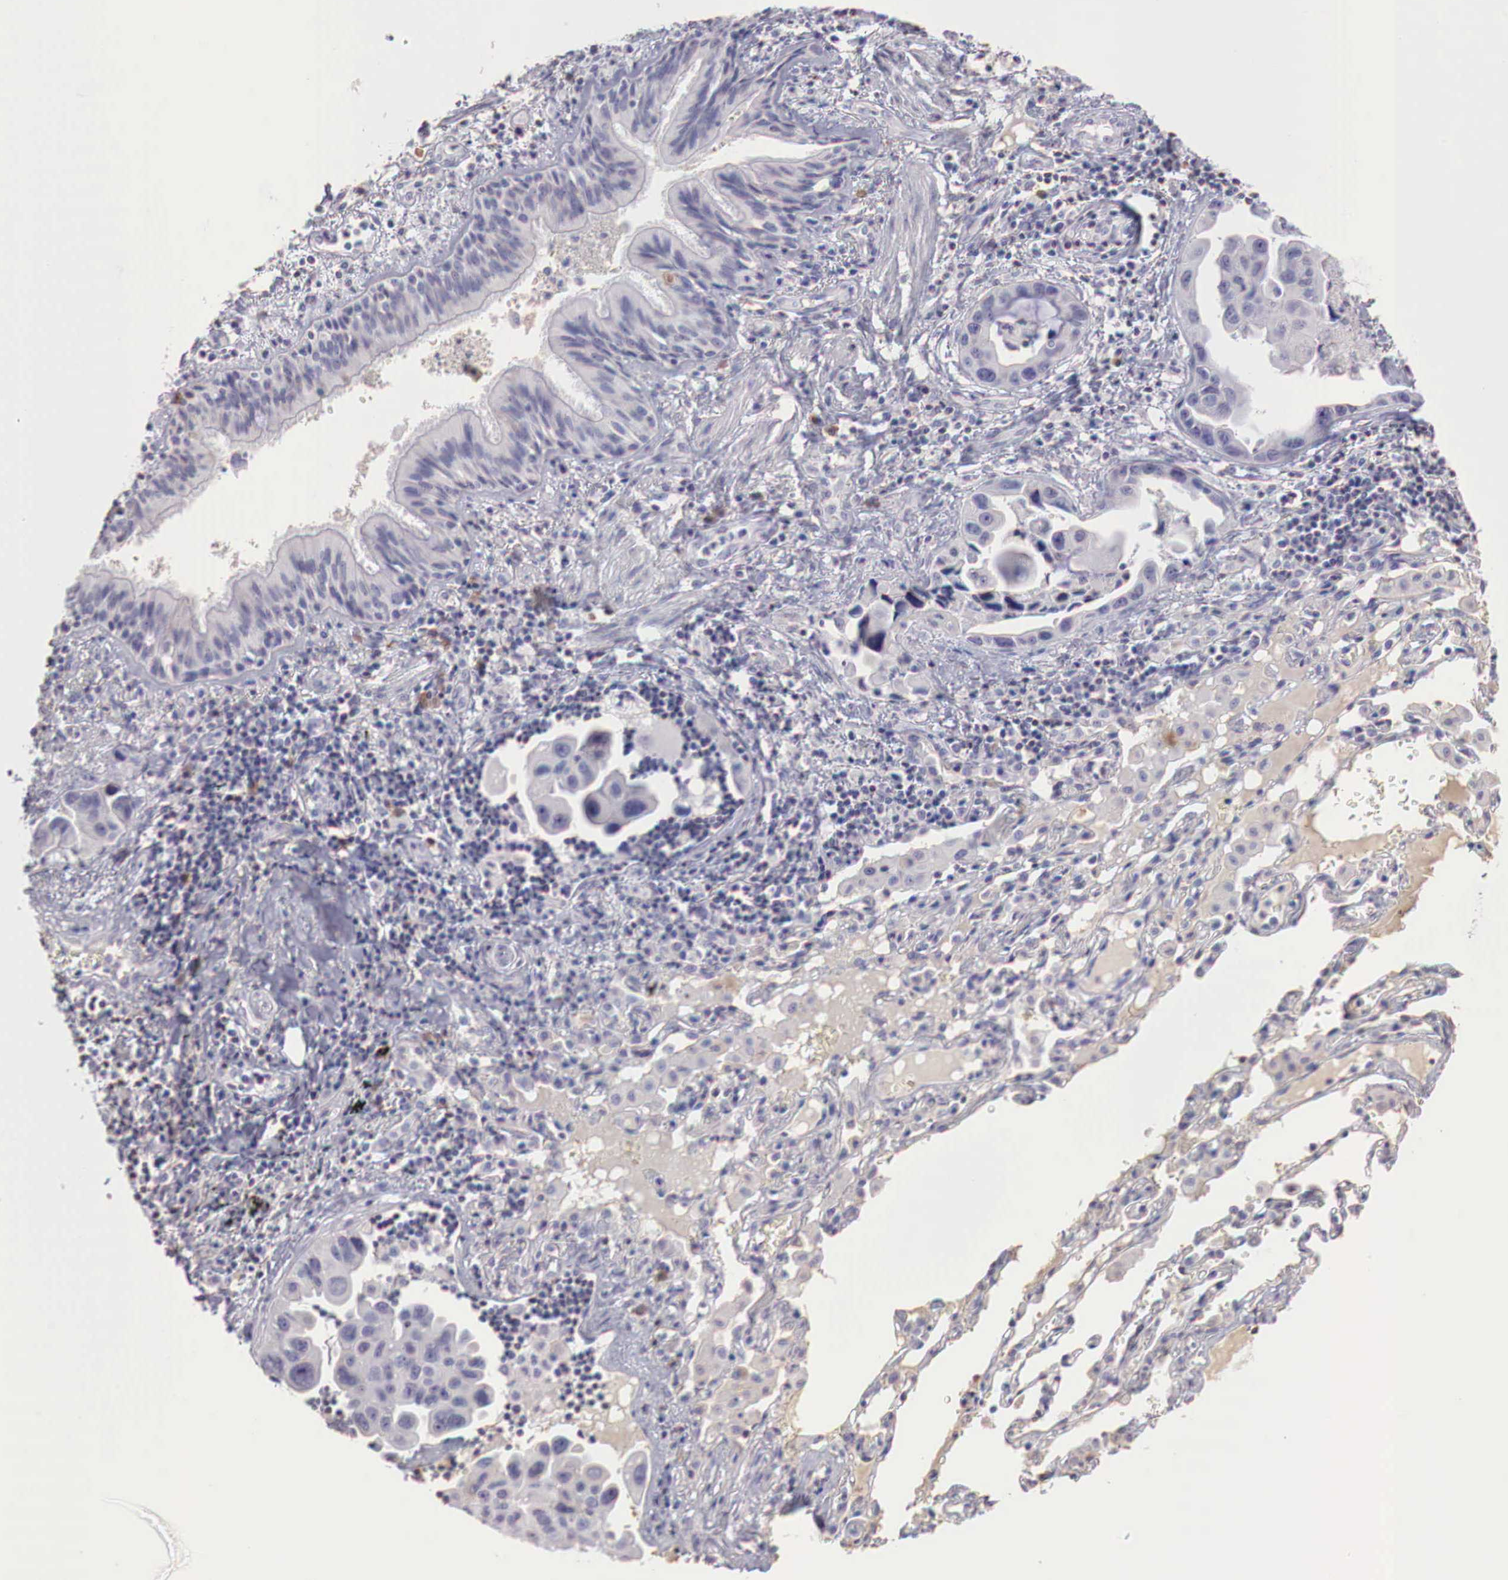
{"staining": {"intensity": "negative", "quantity": "none", "location": "none"}, "tissue": "lung cancer", "cell_type": "Tumor cells", "image_type": "cancer", "snomed": [{"axis": "morphology", "description": "Adenocarcinoma, NOS"}, {"axis": "topography", "description": "Lung"}], "caption": "Image shows no protein positivity in tumor cells of lung cancer (adenocarcinoma) tissue.", "gene": "XPNPEP2", "patient": {"sex": "male", "age": 64}}